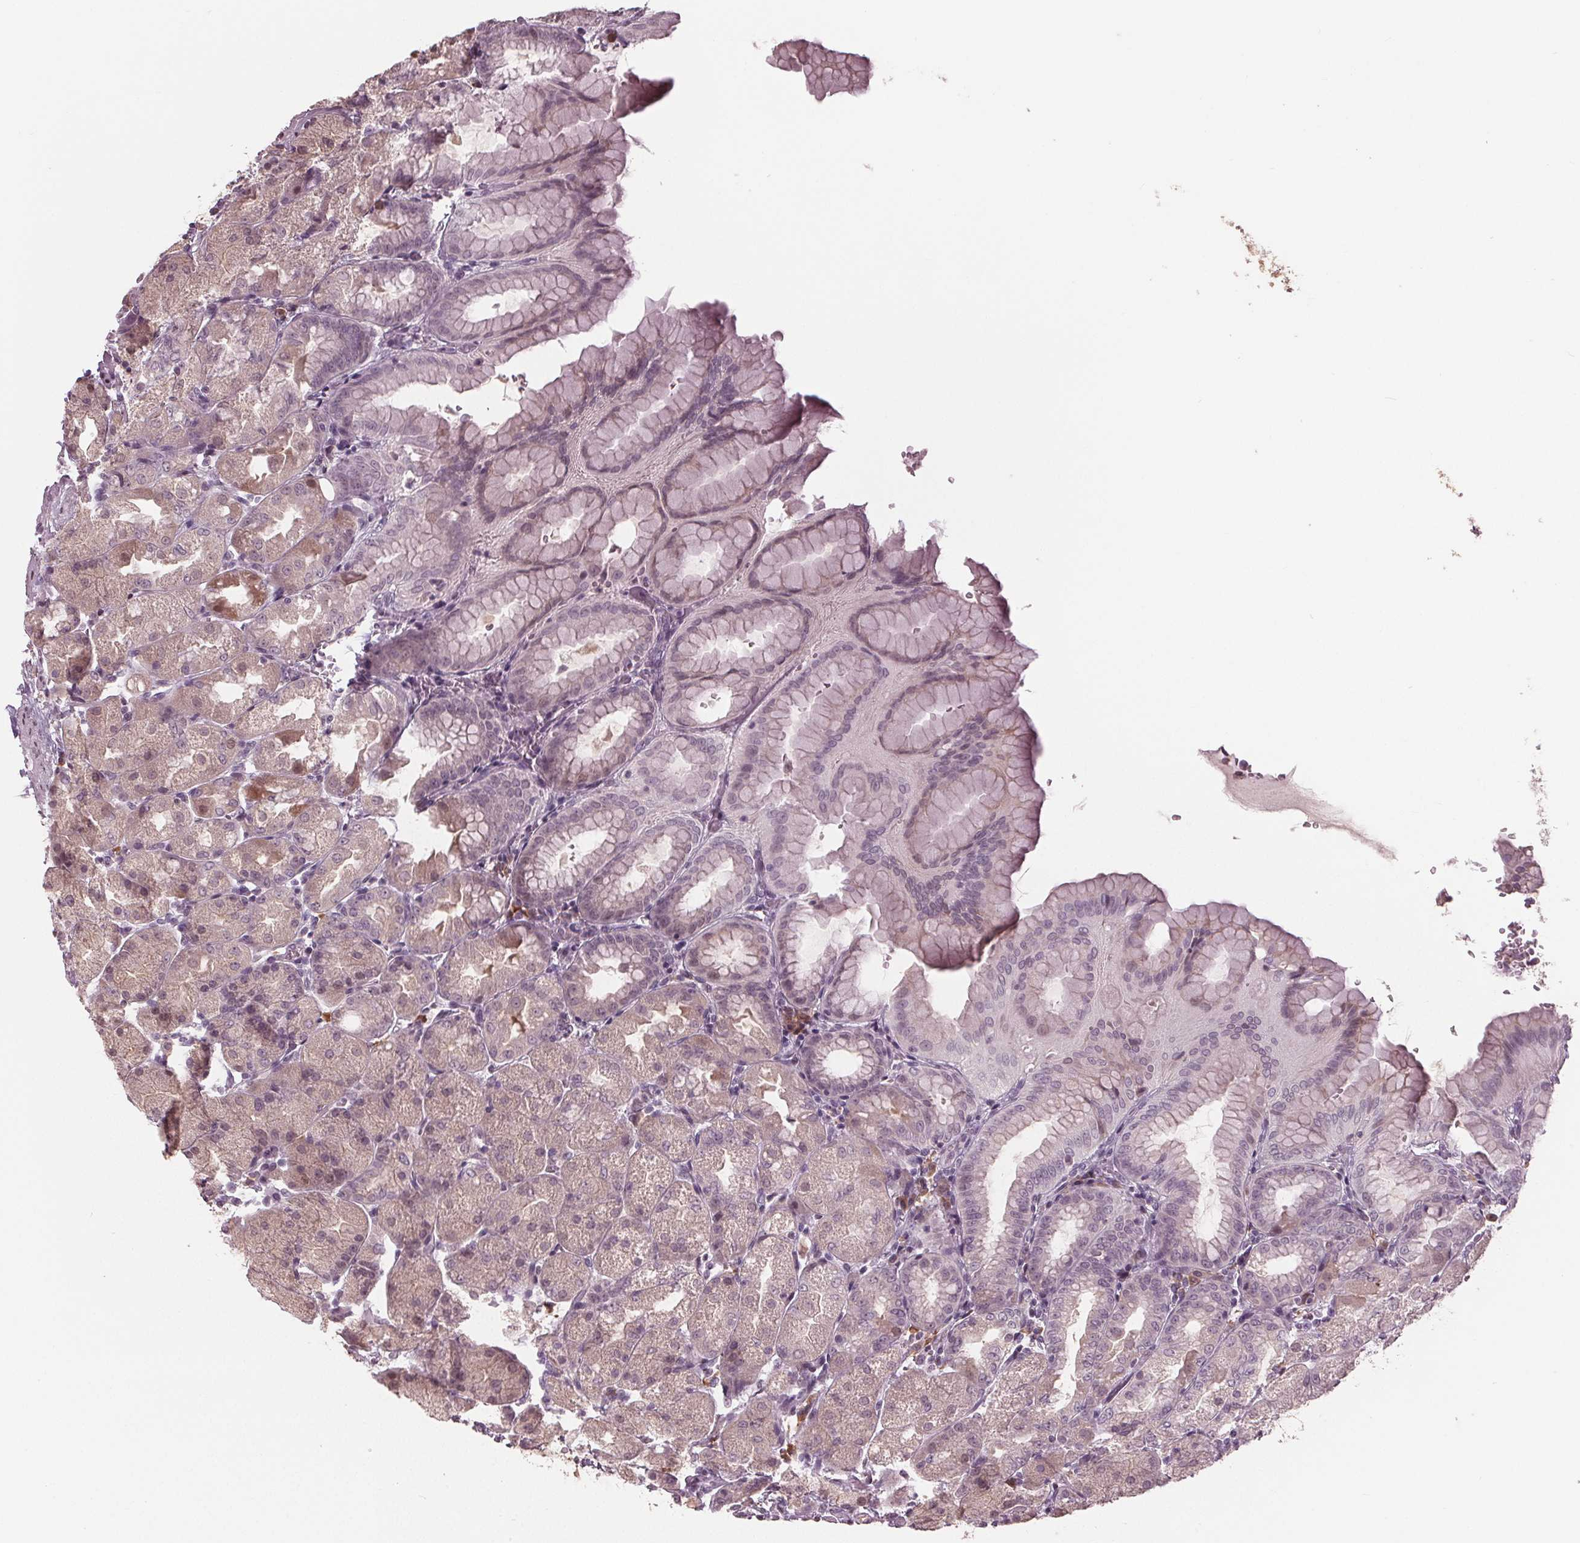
{"staining": {"intensity": "weak", "quantity": "<25%", "location": "cytoplasmic/membranous"}, "tissue": "stomach", "cell_type": "Glandular cells", "image_type": "normal", "snomed": [{"axis": "morphology", "description": "Normal tissue, NOS"}, {"axis": "topography", "description": "Stomach, upper"}, {"axis": "topography", "description": "Stomach"}, {"axis": "topography", "description": "Stomach, lower"}], "caption": "Immunohistochemistry histopathology image of unremarkable stomach stained for a protein (brown), which reveals no staining in glandular cells.", "gene": "CXCL16", "patient": {"sex": "male", "age": 62}}